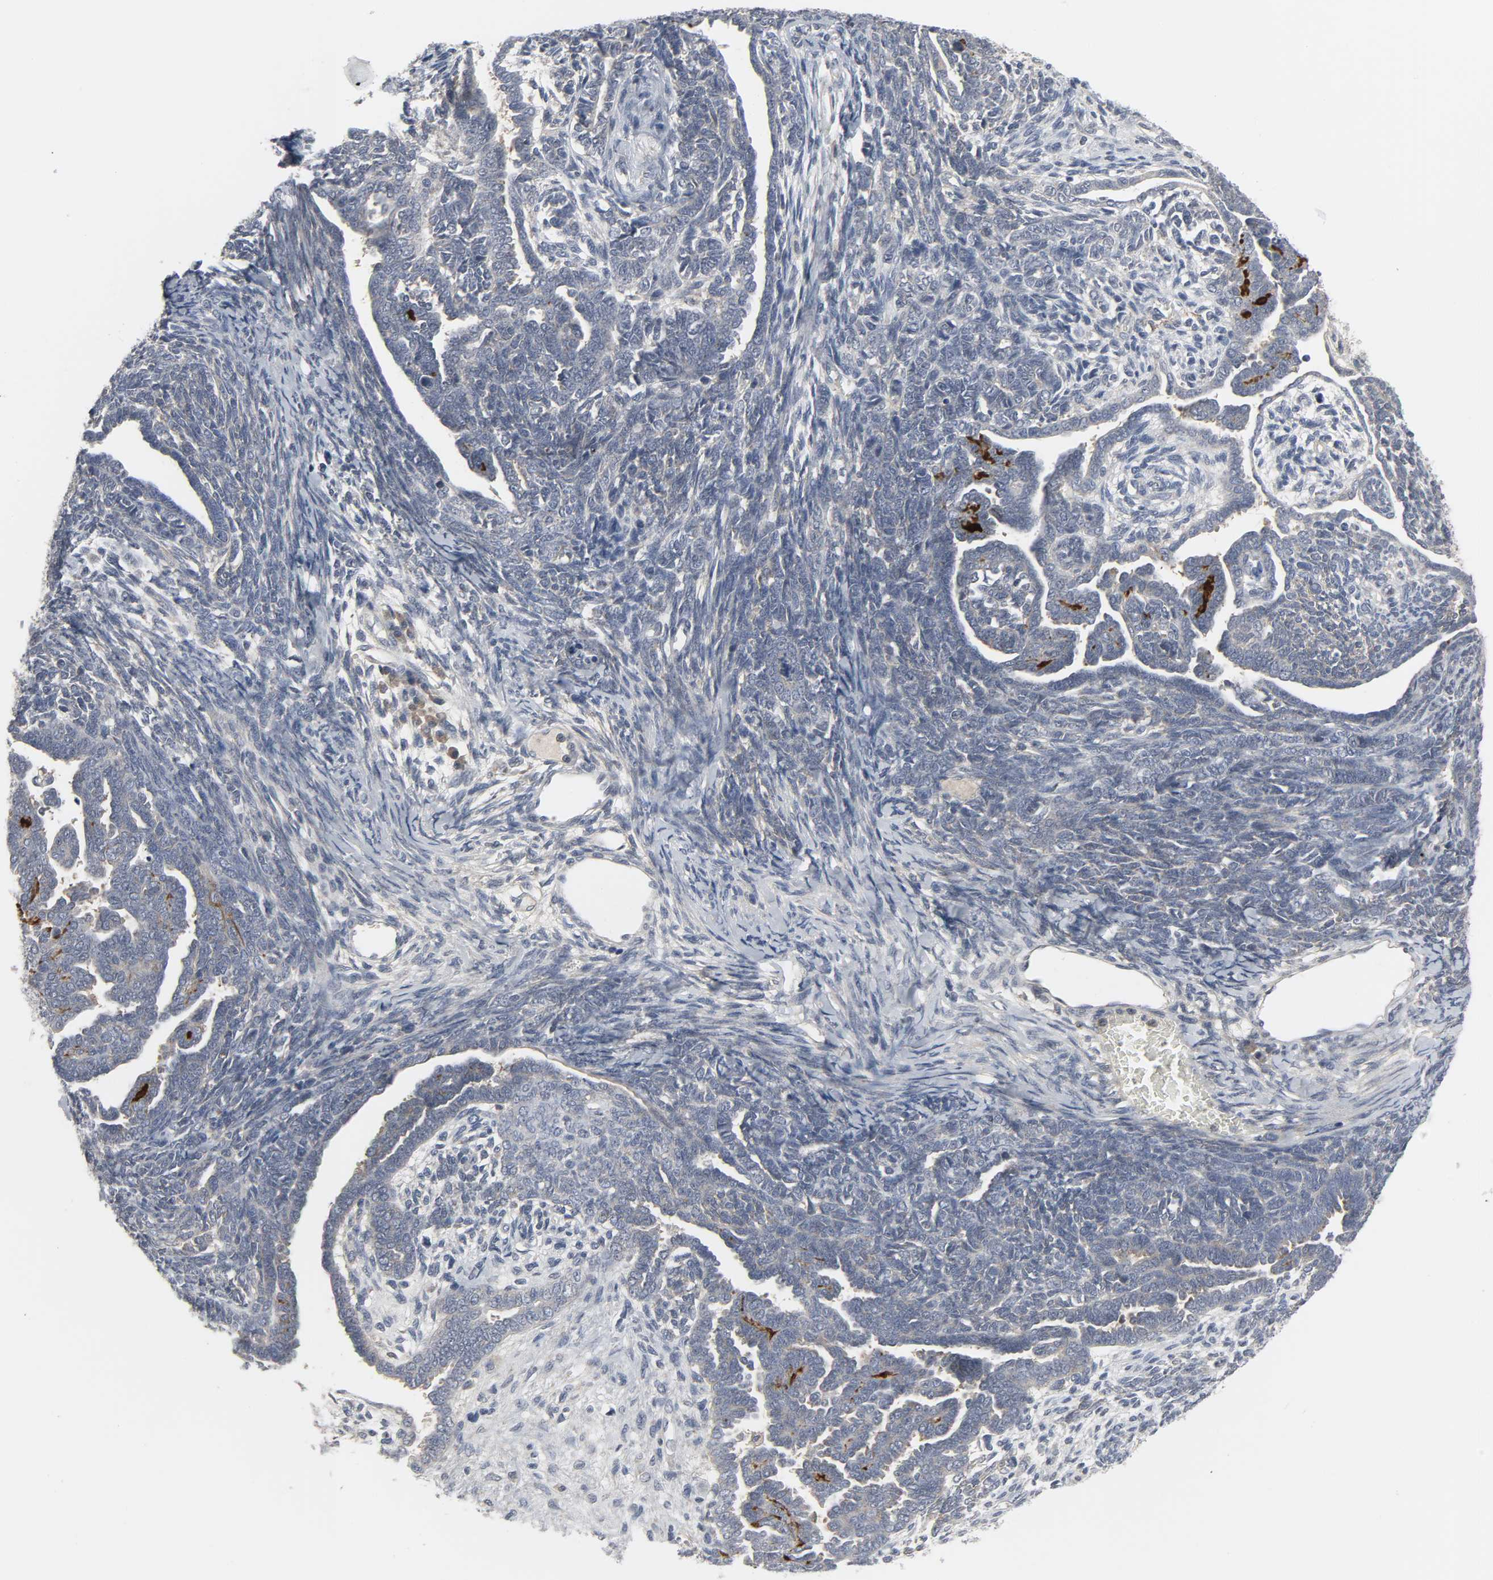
{"staining": {"intensity": "weak", "quantity": "25%-75%", "location": "cytoplasmic/membranous"}, "tissue": "endometrial cancer", "cell_type": "Tumor cells", "image_type": "cancer", "snomed": [{"axis": "morphology", "description": "Neoplasm, malignant, NOS"}, {"axis": "topography", "description": "Endometrium"}], "caption": "Immunohistochemical staining of human endometrial cancer exhibits weak cytoplasmic/membranous protein expression in approximately 25%-75% of tumor cells.", "gene": "CLIP1", "patient": {"sex": "female", "age": 74}}